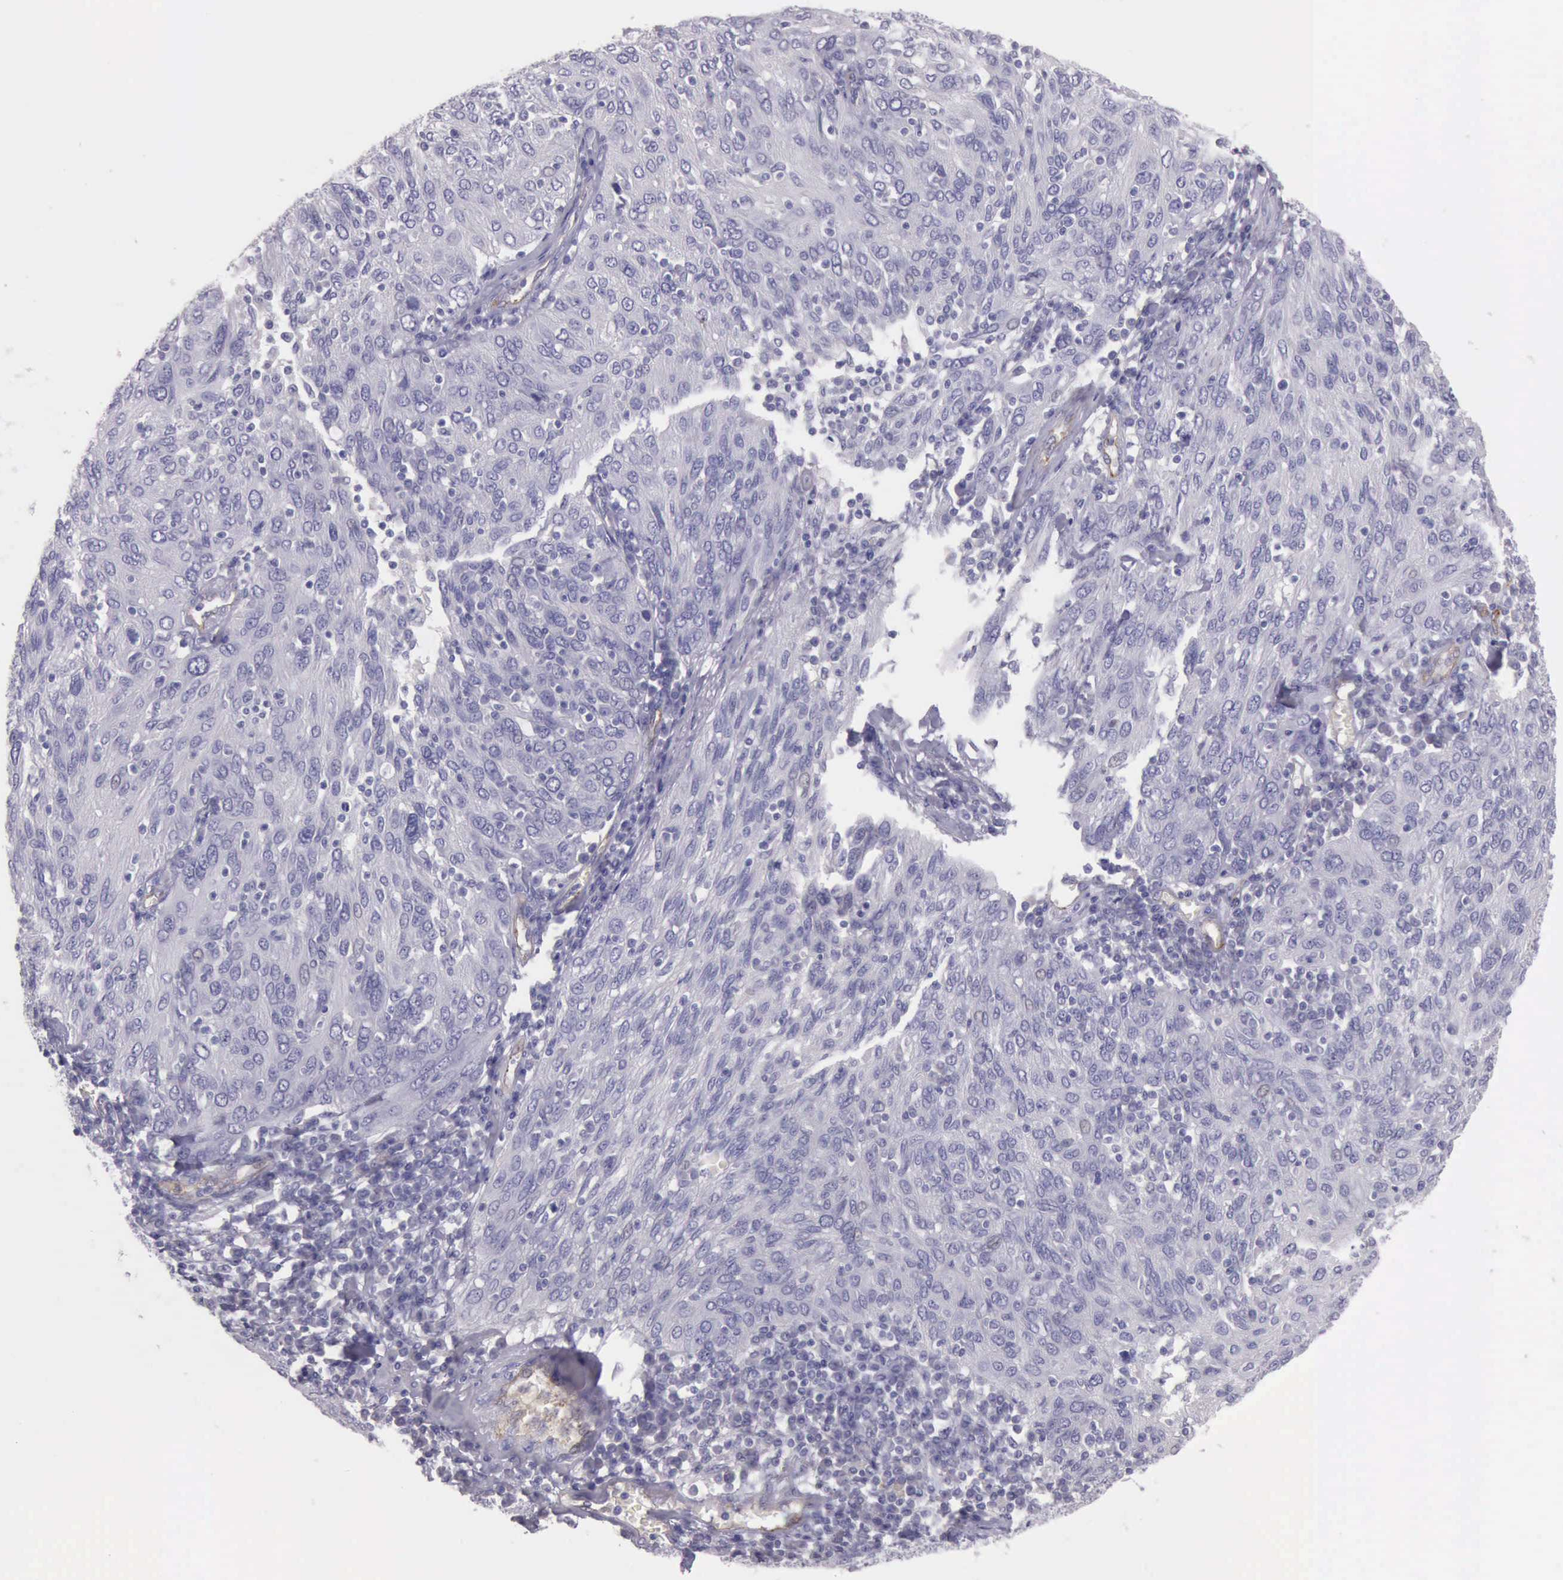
{"staining": {"intensity": "negative", "quantity": "none", "location": "none"}, "tissue": "ovarian cancer", "cell_type": "Tumor cells", "image_type": "cancer", "snomed": [{"axis": "morphology", "description": "Carcinoma, endometroid"}, {"axis": "topography", "description": "Ovary"}], "caption": "An immunohistochemistry photomicrograph of endometroid carcinoma (ovarian) is shown. There is no staining in tumor cells of endometroid carcinoma (ovarian).", "gene": "TCEANC", "patient": {"sex": "female", "age": 50}}